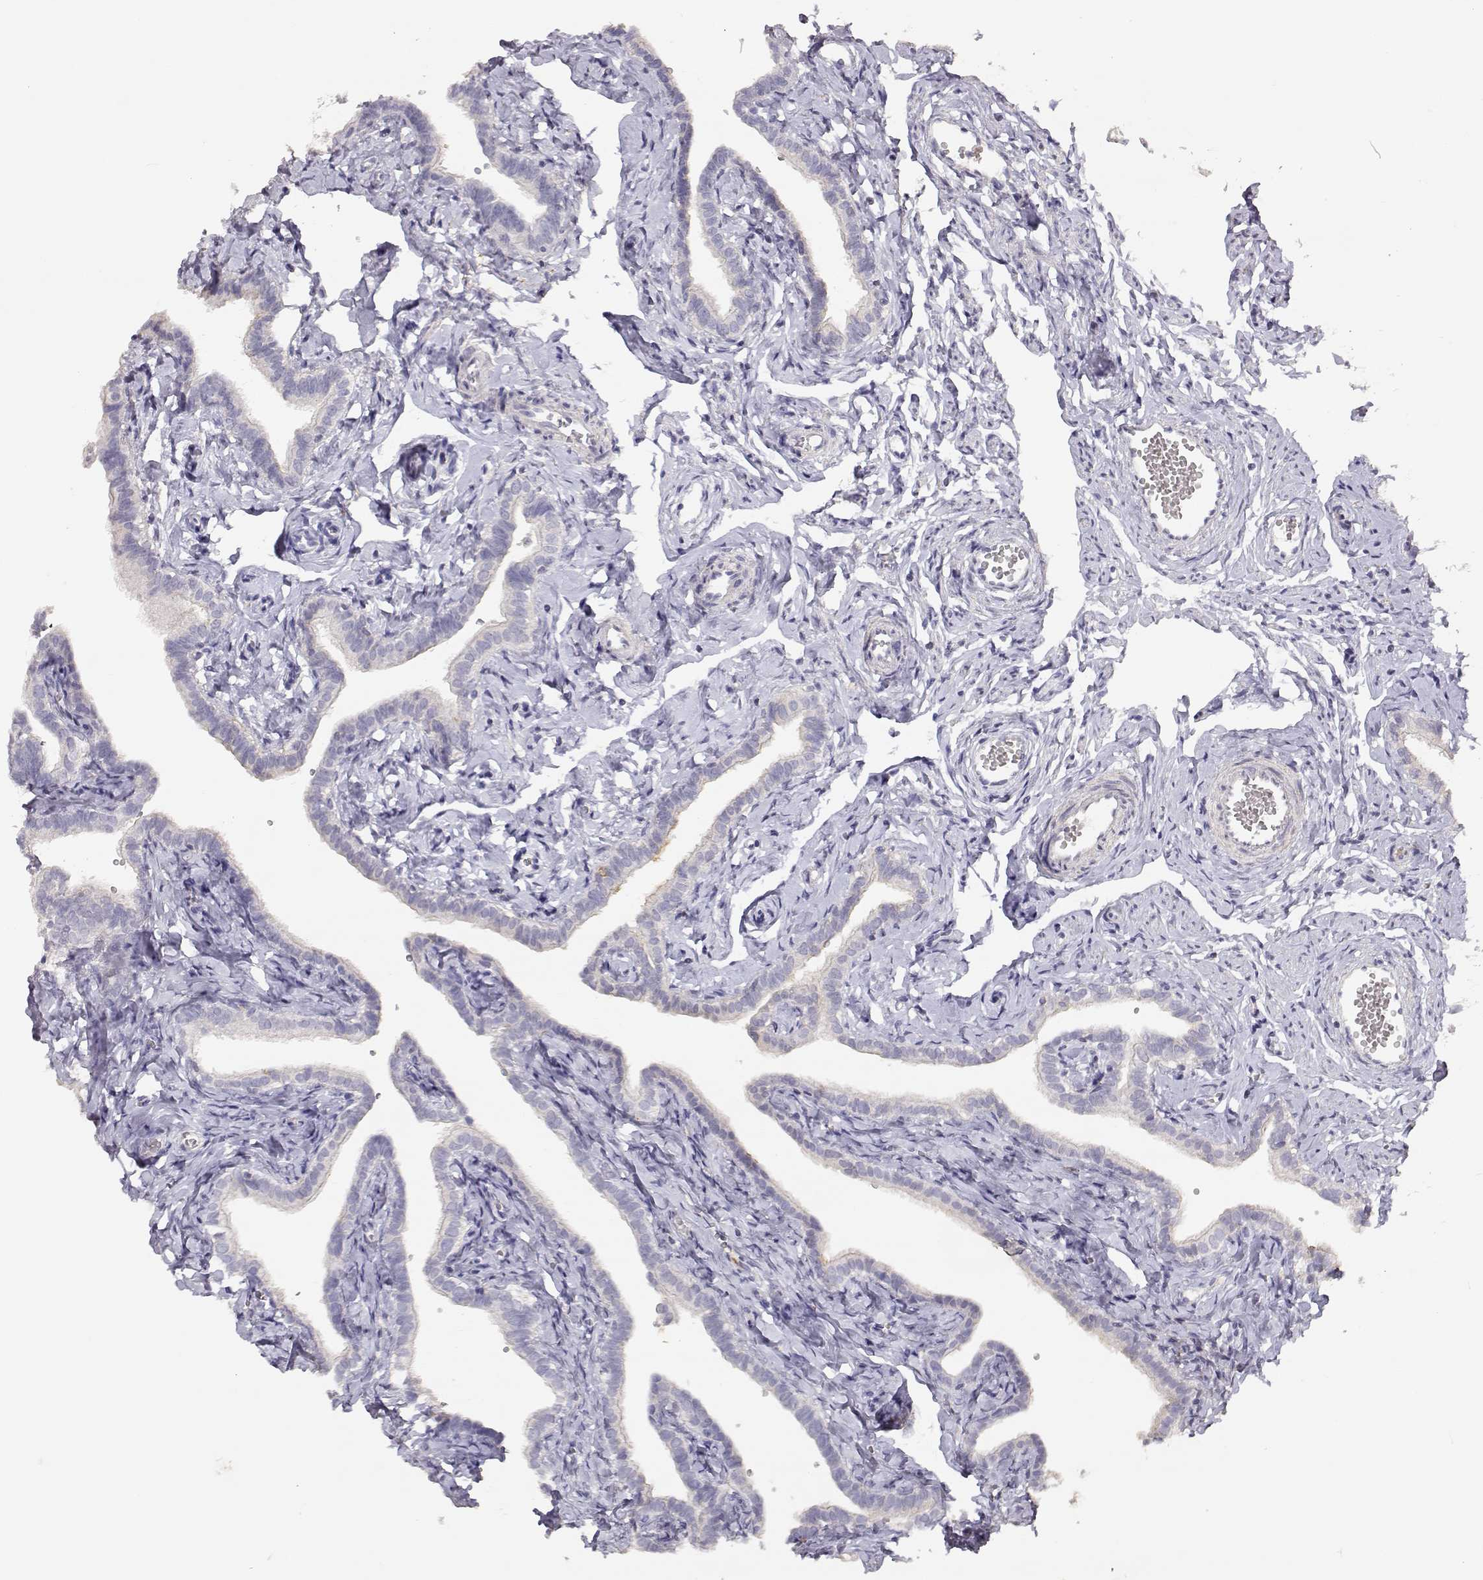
{"staining": {"intensity": "weak", "quantity": "<25%", "location": "cytoplasmic/membranous"}, "tissue": "fallopian tube", "cell_type": "Glandular cells", "image_type": "normal", "snomed": [{"axis": "morphology", "description": "Normal tissue, NOS"}, {"axis": "topography", "description": "Fallopian tube"}], "caption": "High power microscopy photomicrograph of an immunohistochemistry micrograph of benign fallopian tube, revealing no significant expression in glandular cells. (Stains: DAB (3,3'-diaminobenzidine) immunohistochemistry with hematoxylin counter stain, Microscopy: brightfield microscopy at high magnification).", "gene": "TNFRSF10C", "patient": {"sex": "female", "age": 41}}